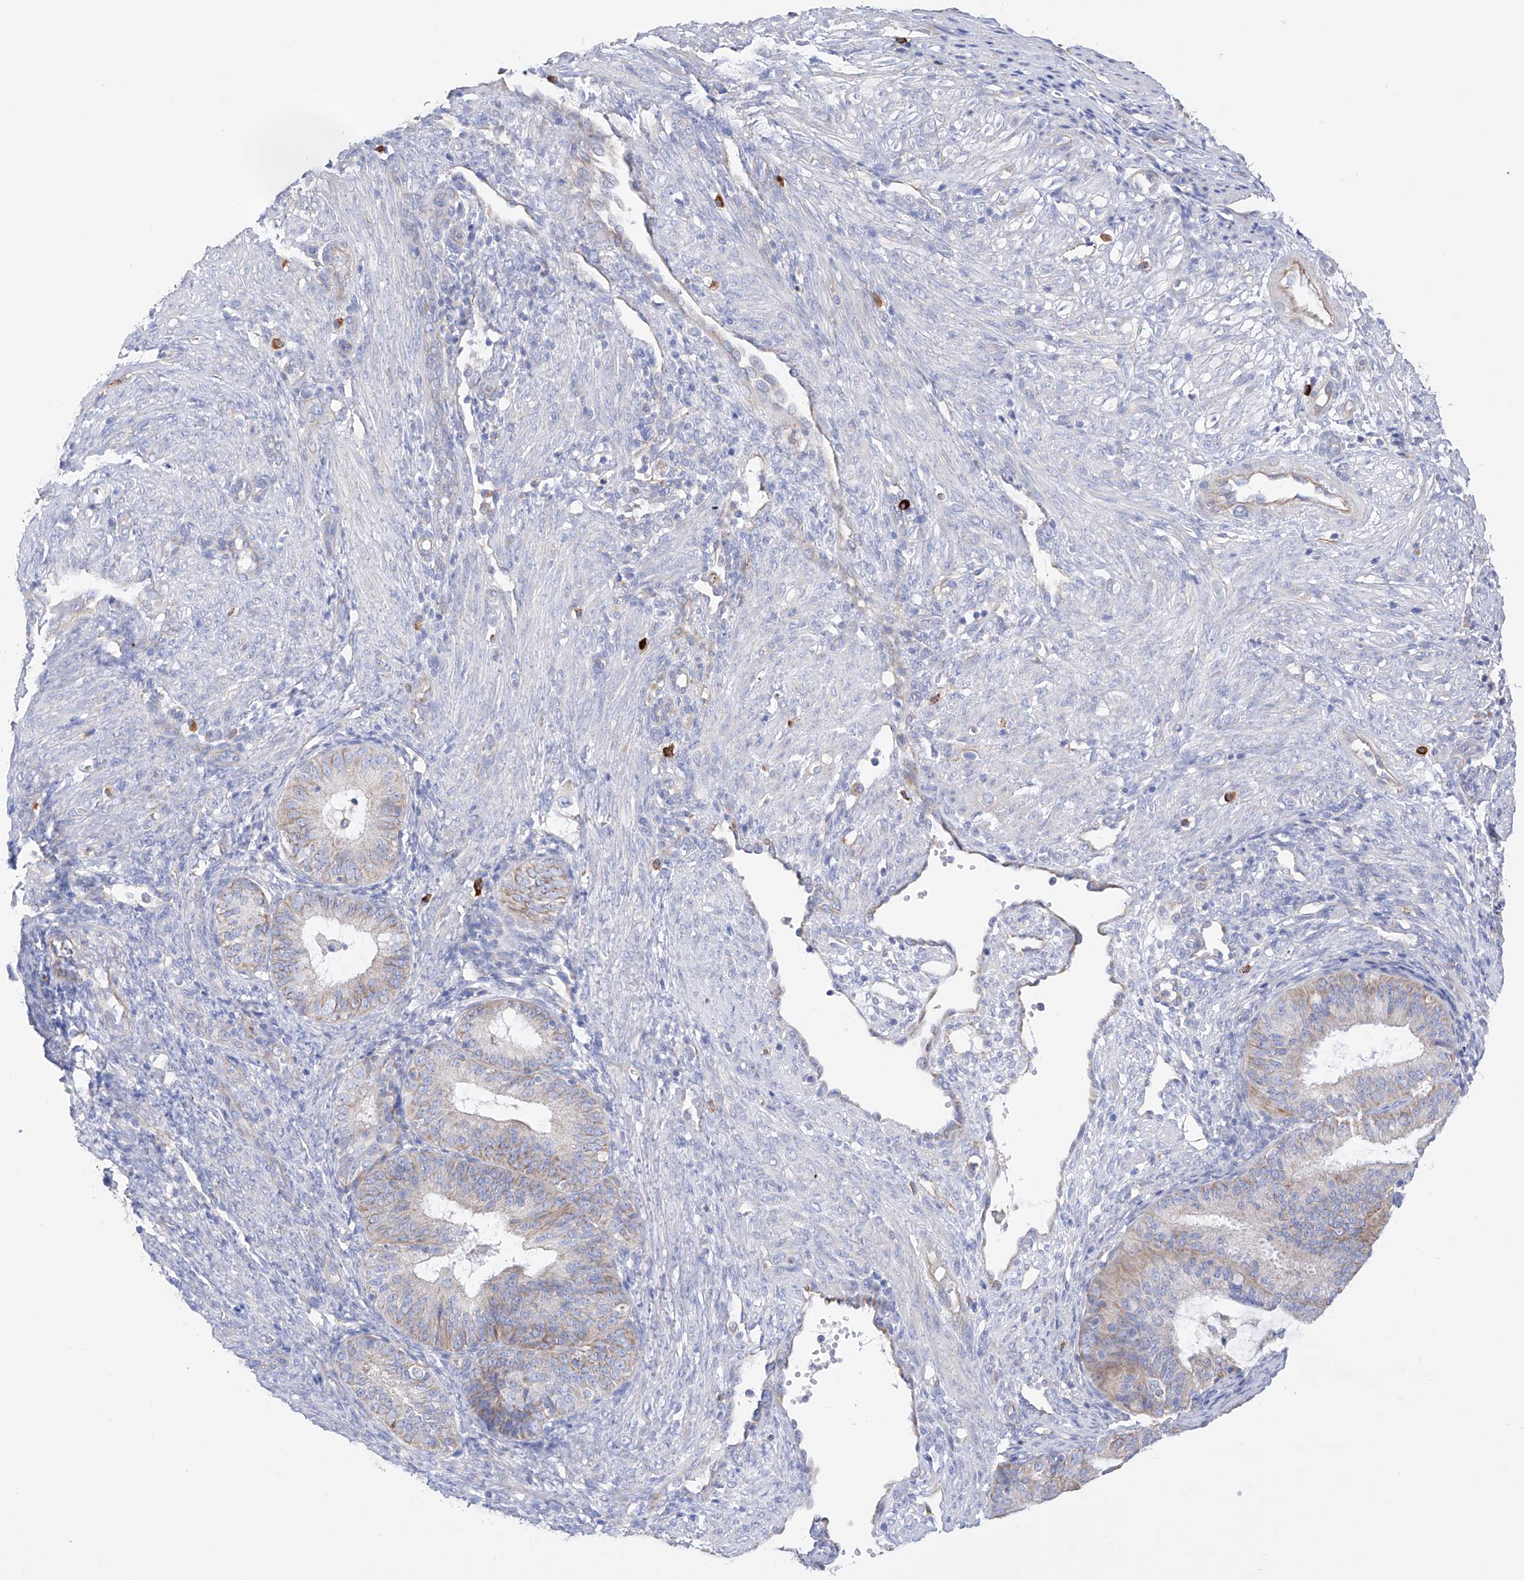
{"staining": {"intensity": "weak", "quantity": "25%-75%", "location": "cytoplasmic/membranous"}, "tissue": "endometrial cancer", "cell_type": "Tumor cells", "image_type": "cancer", "snomed": [{"axis": "morphology", "description": "Adenocarcinoma, NOS"}, {"axis": "topography", "description": "Endometrium"}], "caption": "Endometrial adenocarcinoma tissue exhibits weak cytoplasmic/membranous positivity in approximately 25%-75% of tumor cells", "gene": "FLG", "patient": {"sex": "female", "age": 51}}